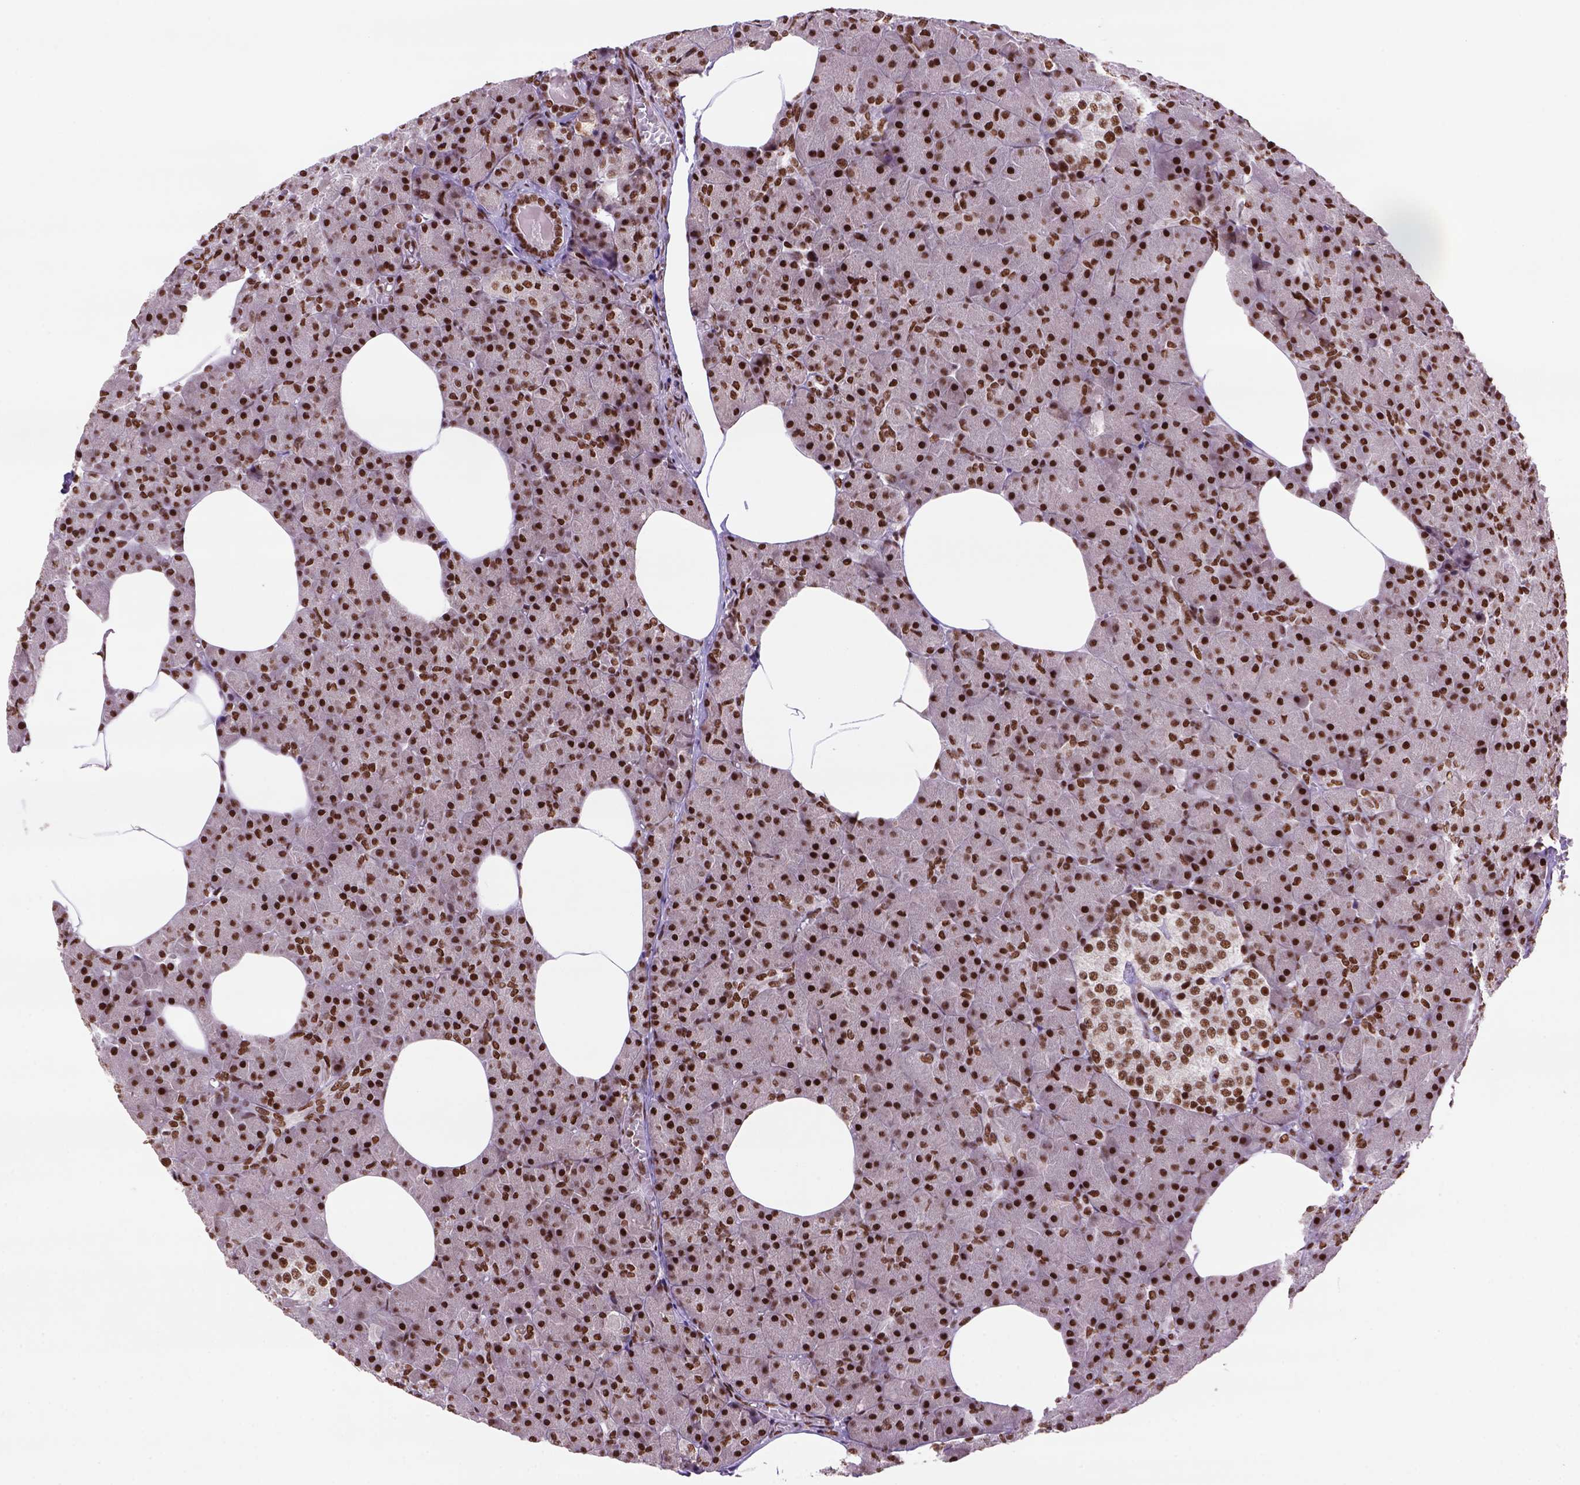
{"staining": {"intensity": "strong", "quantity": ">75%", "location": "nuclear"}, "tissue": "pancreas", "cell_type": "Exocrine glandular cells", "image_type": "normal", "snomed": [{"axis": "morphology", "description": "Normal tissue, NOS"}, {"axis": "topography", "description": "Pancreas"}], "caption": "Brown immunohistochemical staining in normal human pancreas displays strong nuclear expression in approximately >75% of exocrine glandular cells.", "gene": "NSMCE2", "patient": {"sex": "female", "age": 45}}